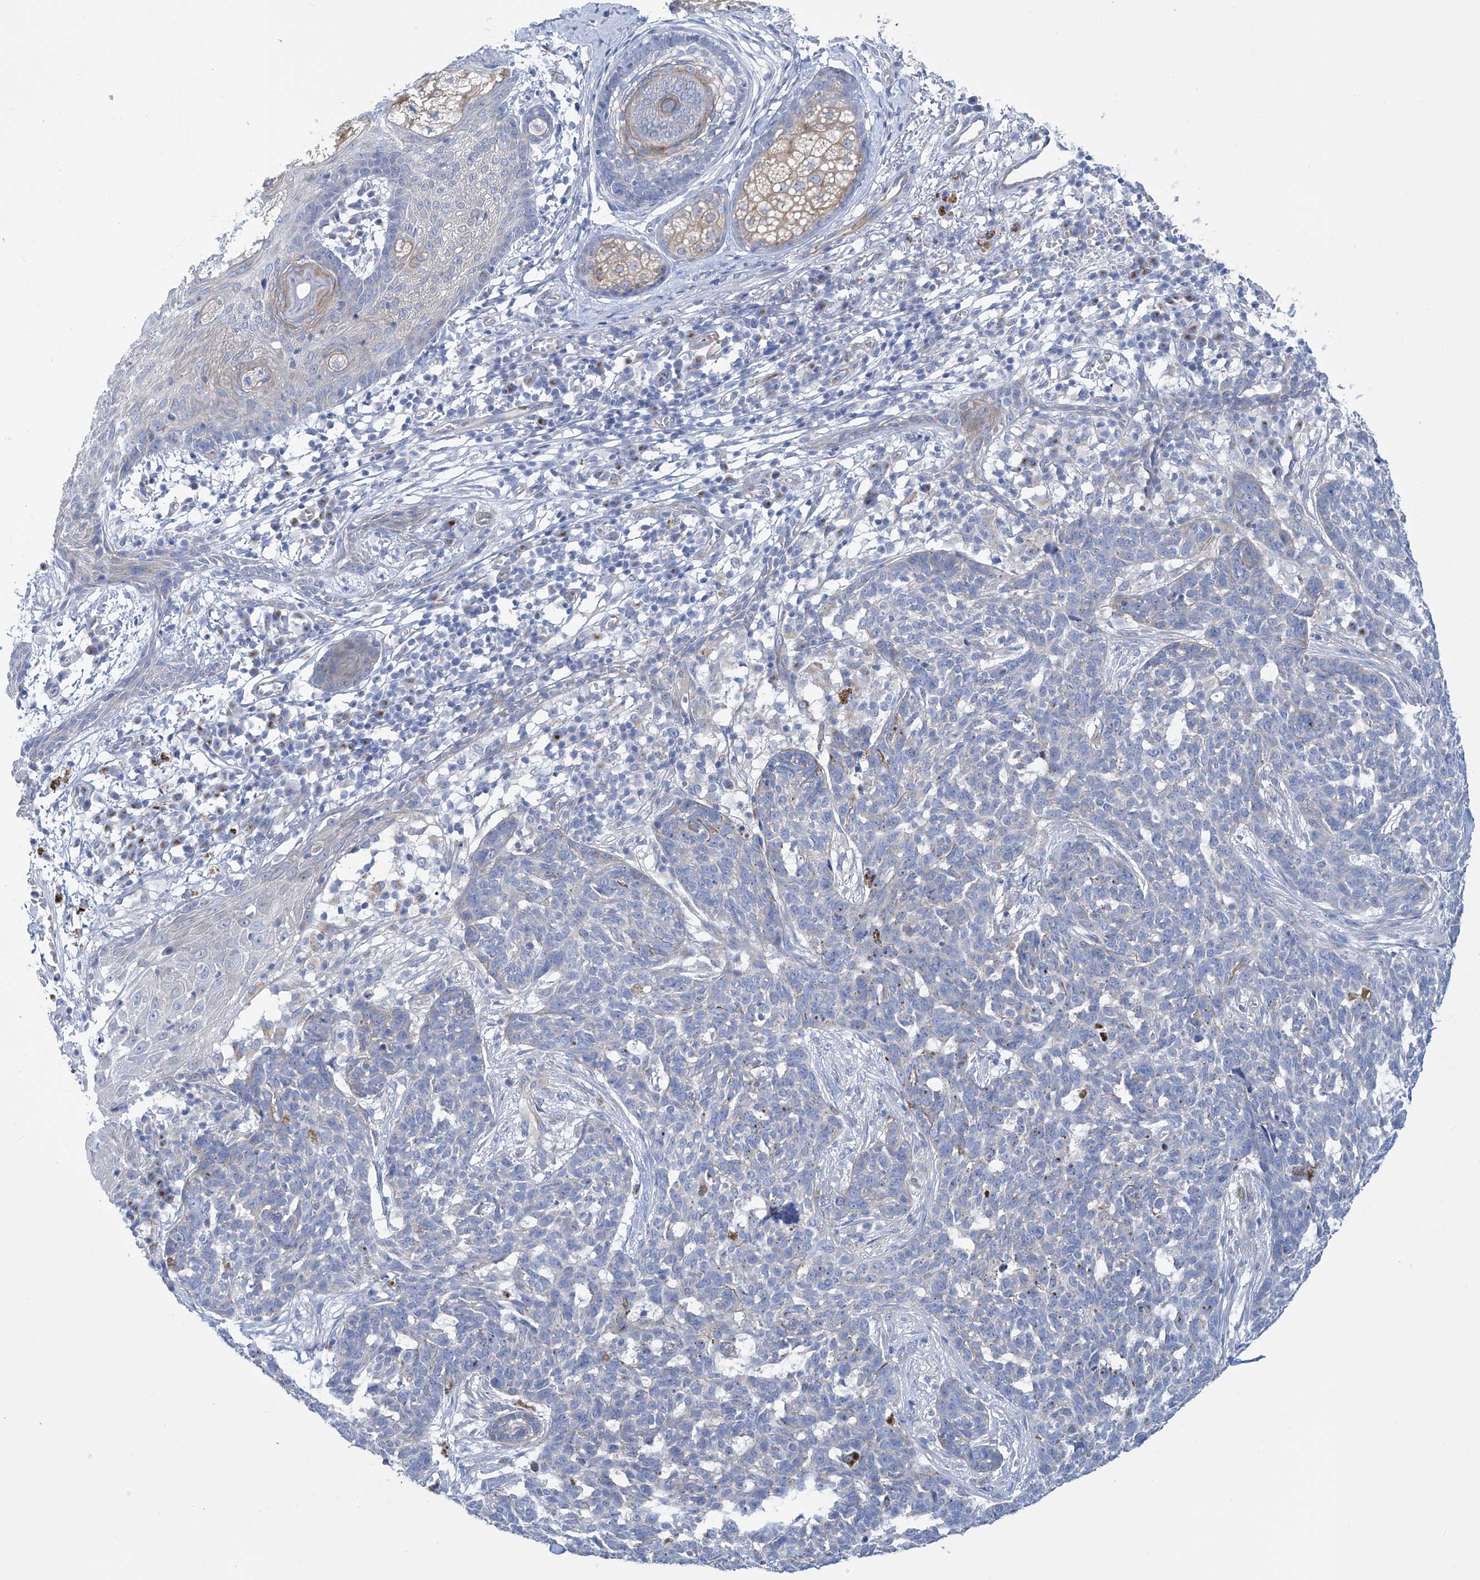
{"staining": {"intensity": "negative", "quantity": "none", "location": "none"}, "tissue": "skin cancer", "cell_type": "Tumor cells", "image_type": "cancer", "snomed": [{"axis": "morphology", "description": "Basal cell carcinoma"}, {"axis": "topography", "description": "Skin"}], "caption": "Tumor cells show no significant protein staining in skin cancer.", "gene": "TMEM209", "patient": {"sex": "male", "age": 85}}